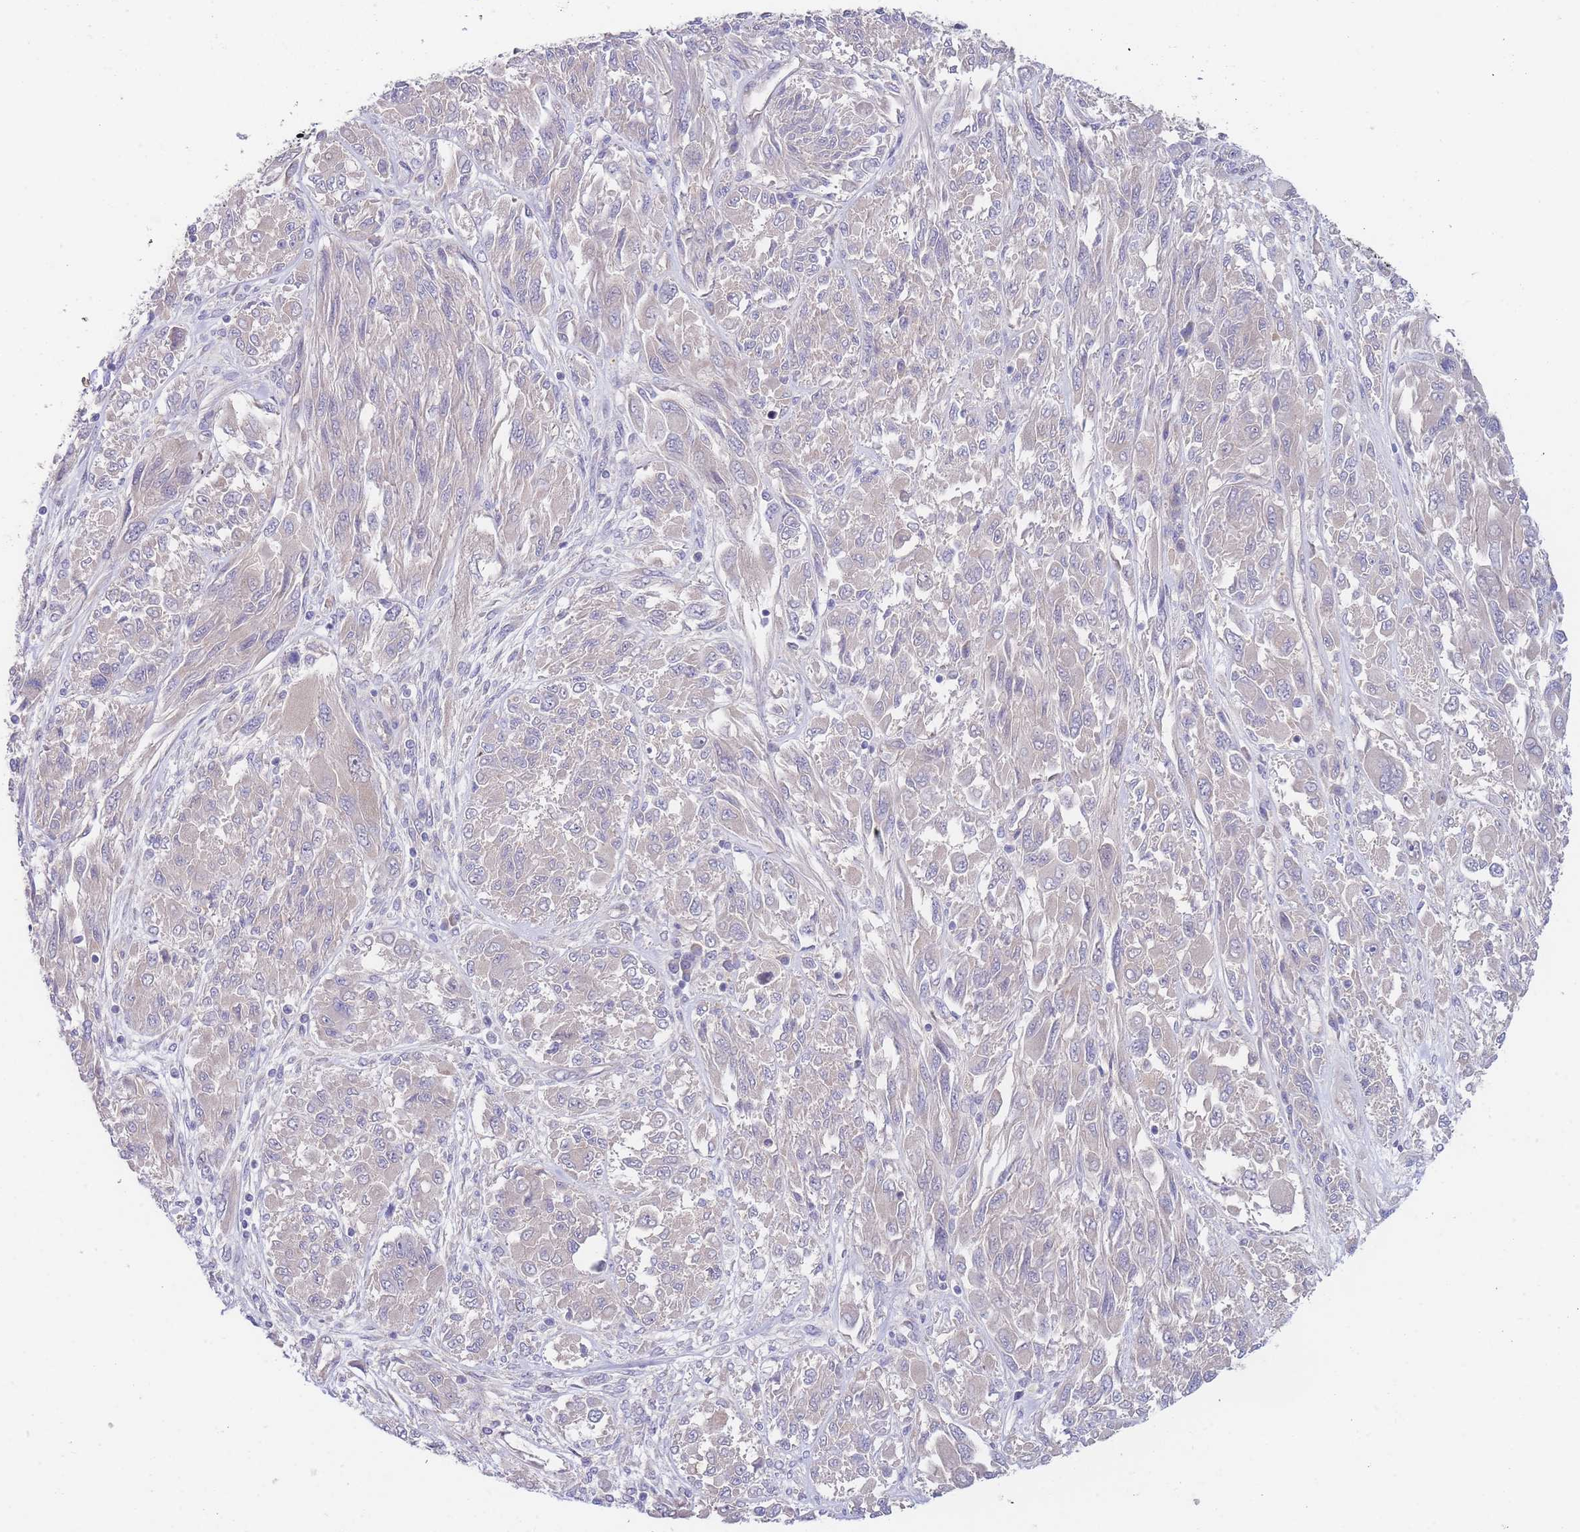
{"staining": {"intensity": "negative", "quantity": "none", "location": "none"}, "tissue": "melanoma", "cell_type": "Tumor cells", "image_type": "cancer", "snomed": [{"axis": "morphology", "description": "Malignant melanoma, NOS"}, {"axis": "topography", "description": "Skin"}], "caption": "A high-resolution image shows IHC staining of malignant melanoma, which shows no significant expression in tumor cells.", "gene": "ZNF281", "patient": {"sex": "female", "age": 91}}